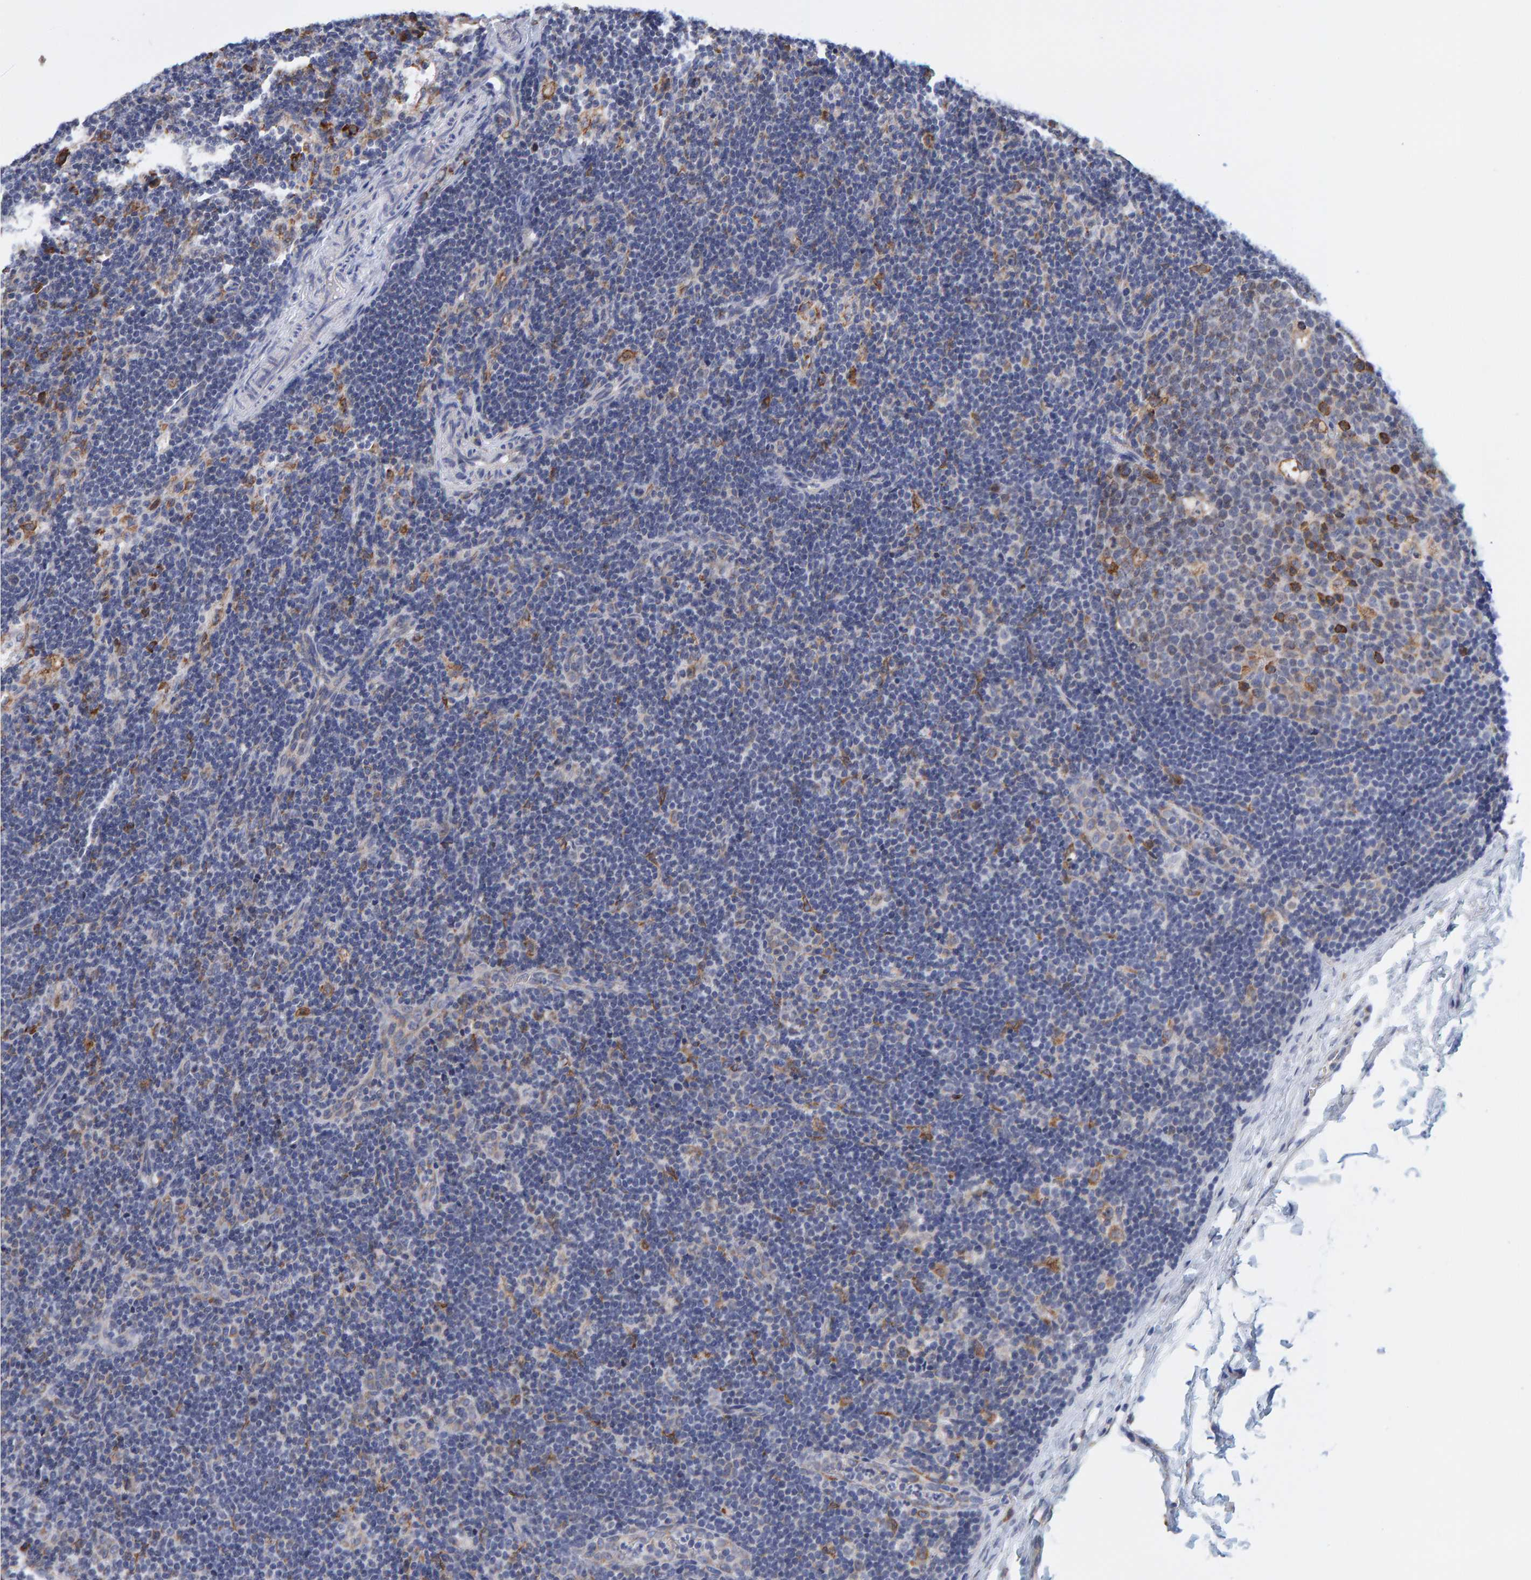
{"staining": {"intensity": "strong", "quantity": "<25%", "location": "cytoplasmic/membranous"}, "tissue": "lymph node", "cell_type": "Germinal center cells", "image_type": "normal", "snomed": [{"axis": "morphology", "description": "Normal tissue, NOS"}, {"axis": "topography", "description": "Lymph node"}], "caption": "A high-resolution micrograph shows immunohistochemistry staining of benign lymph node, which exhibits strong cytoplasmic/membranous staining in about <25% of germinal center cells. The protein is shown in brown color, while the nuclei are stained blue.", "gene": "SGPL1", "patient": {"sex": "female", "age": 22}}